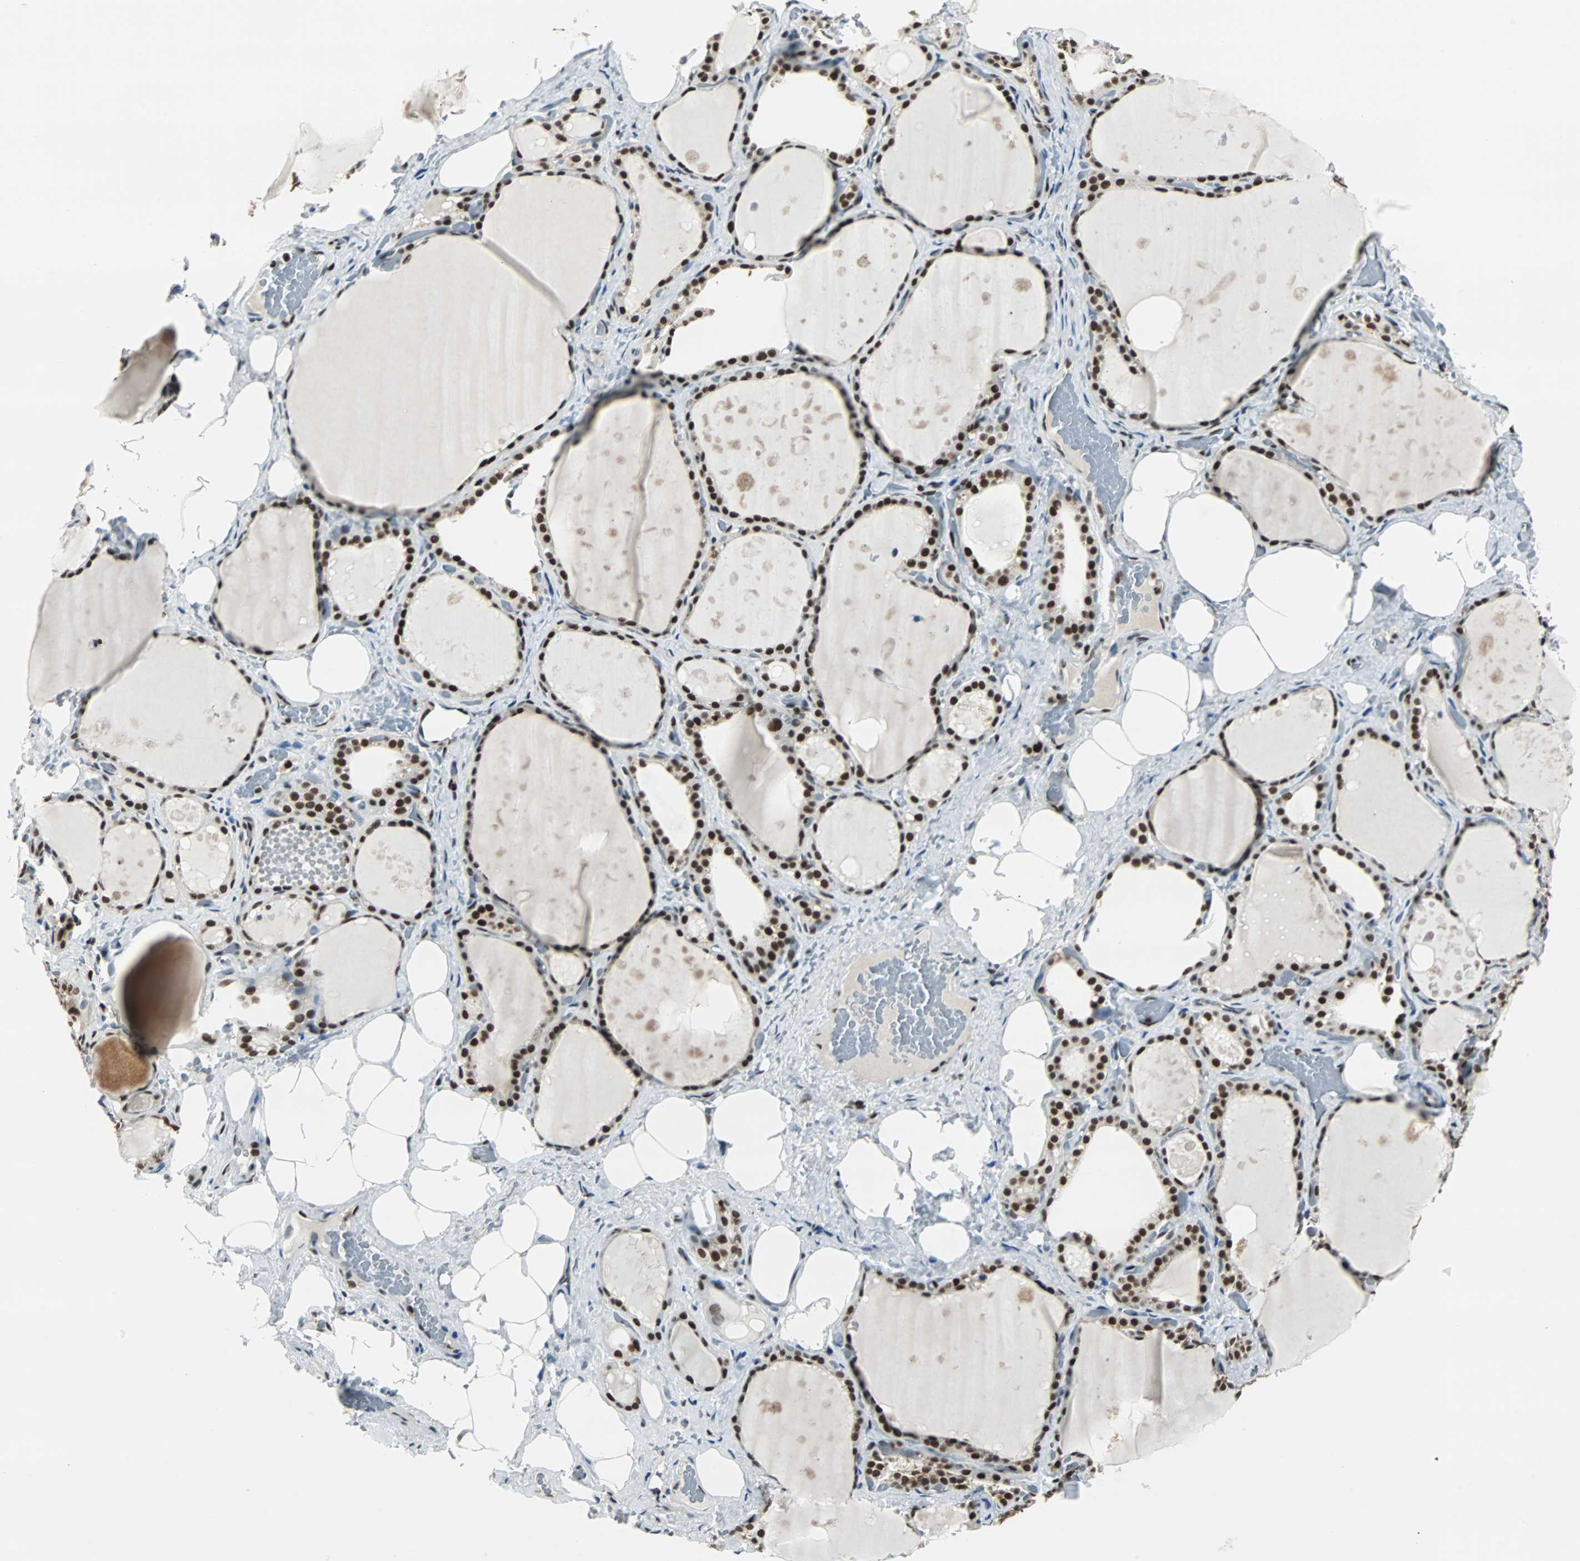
{"staining": {"intensity": "strong", "quantity": ">75%", "location": "nuclear"}, "tissue": "thyroid gland", "cell_type": "Glandular cells", "image_type": "normal", "snomed": [{"axis": "morphology", "description": "Normal tissue, NOS"}, {"axis": "topography", "description": "Thyroid gland"}], "caption": "IHC micrograph of unremarkable human thyroid gland stained for a protein (brown), which reveals high levels of strong nuclear positivity in about >75% of glandular cells.", "gene": "XRCC4", "patient": {"sex": "male", "age": 61}}